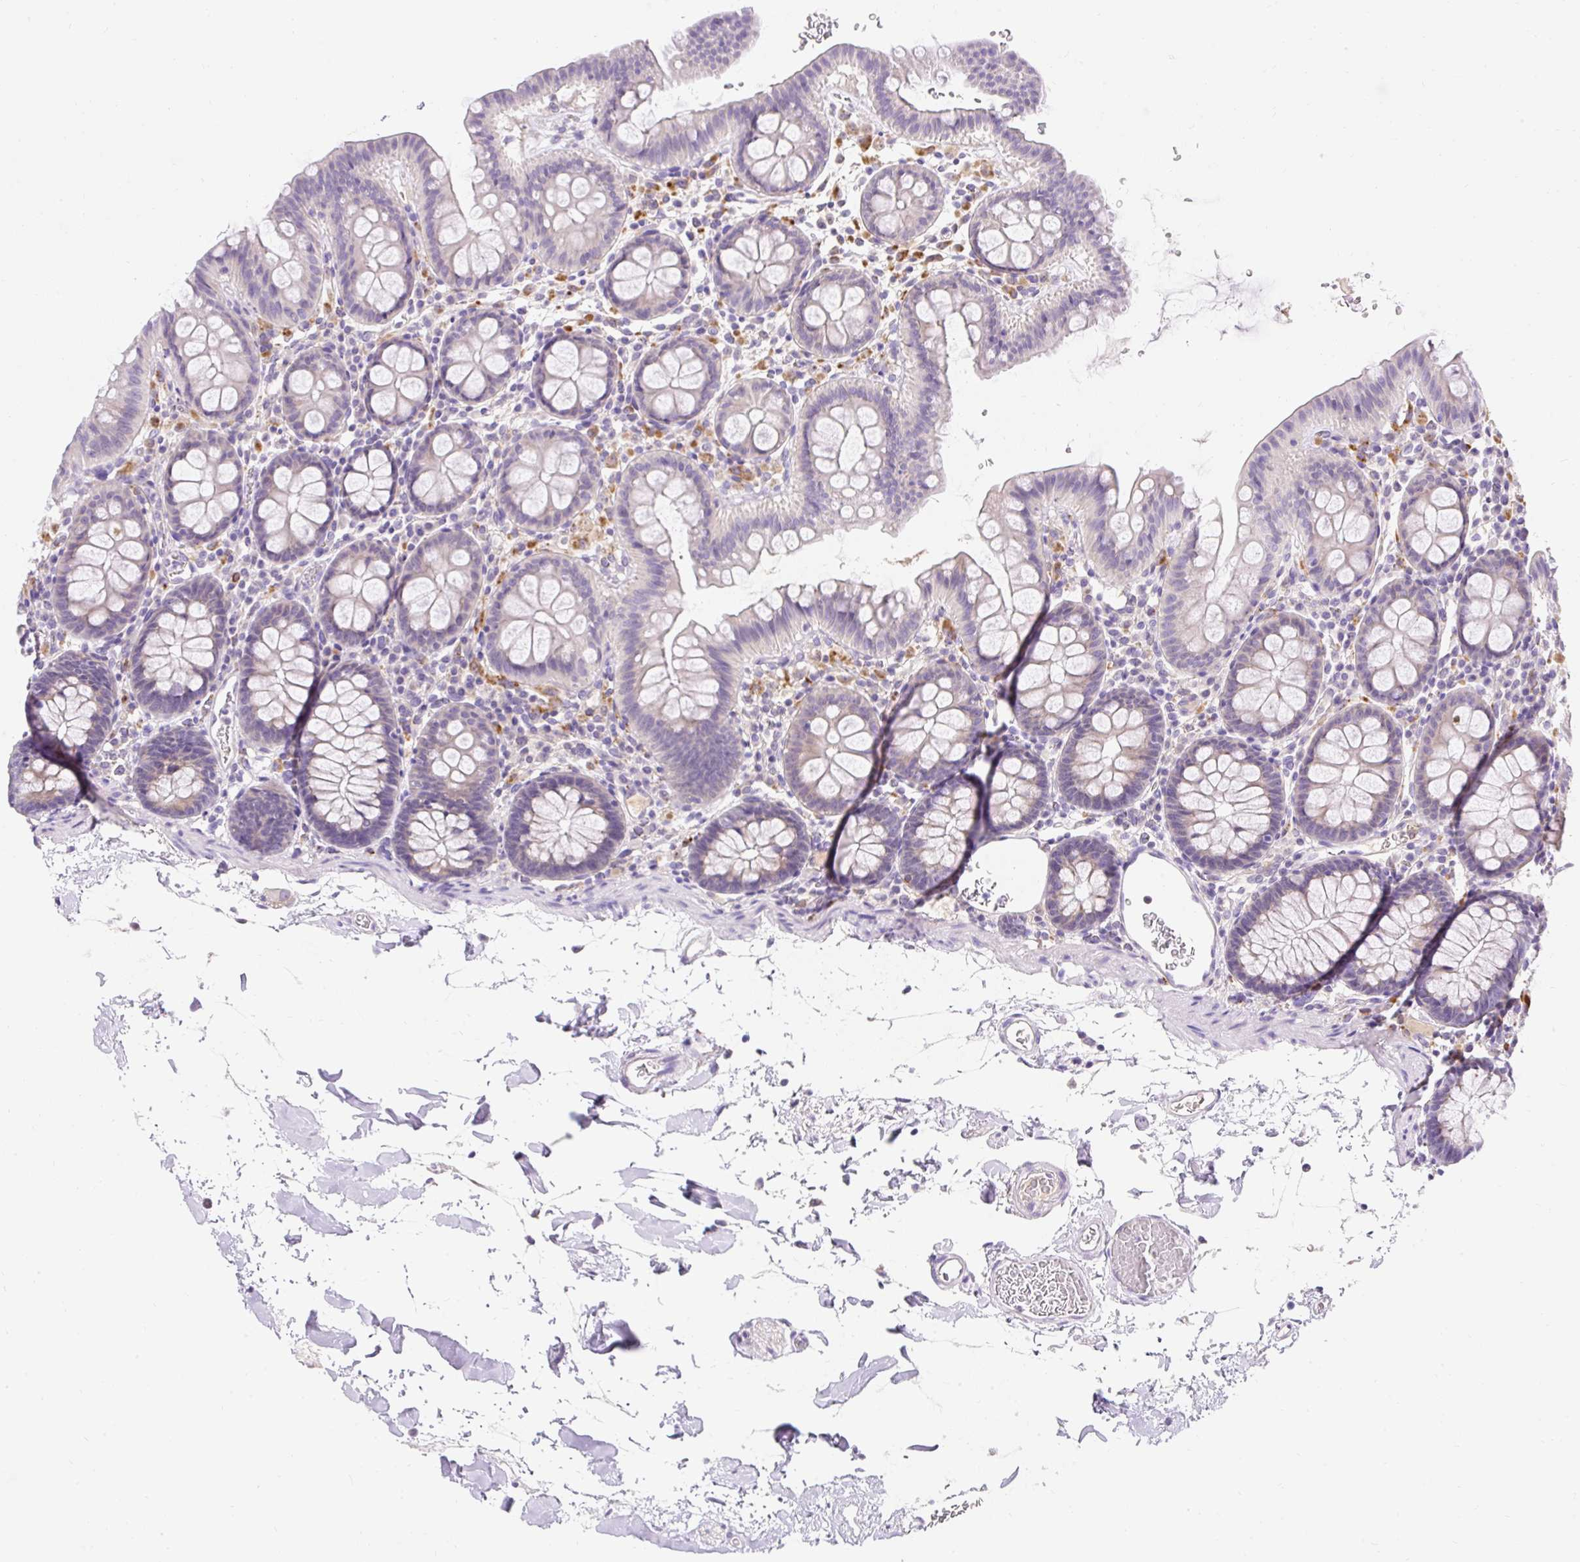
{"staining": {"intensity": "negative", "quantity": "none", "location": "none"}, "tissue": "colon", "cell_type": "Endothelial cells", "image_type": "normal", "snomed": [{"axis": "morphology", "description": "Normal tissue, NOS"}, {"axis": "topography", "description": "Colon"}], "caption": "Immunohistochemical staining of unremarkable colon displays no significant positivity in endothelial cells.", "gene": "TMEM150C", "patient": {"sex": "male", "age": 75}}